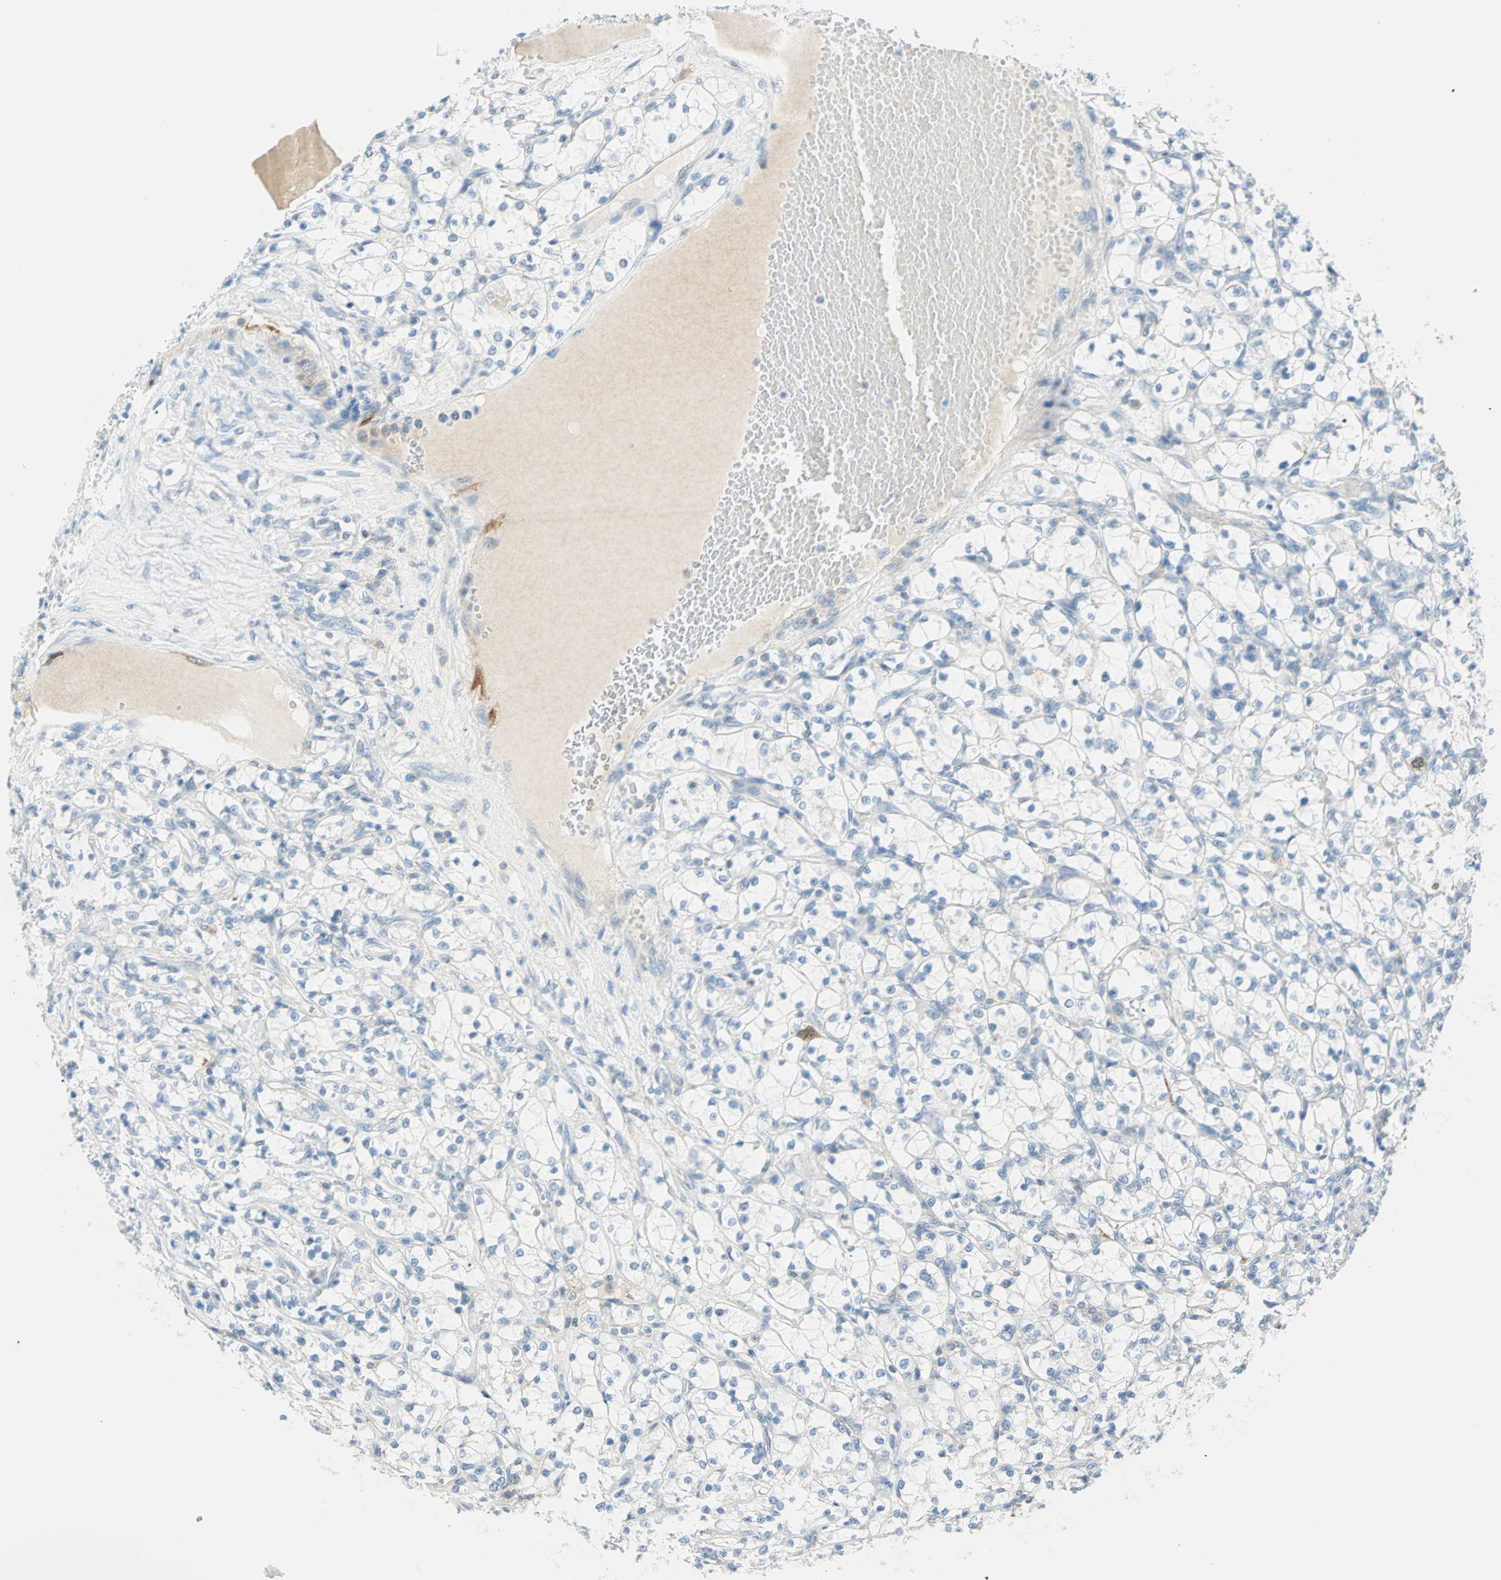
{"staining": {"intensity": "negative", "quantity": "none", "location": "none"}, "tissue": "renal cancer", "cell_type": "Tumor cells", "image_type": "cancer", "snomed": [{"axis": "morphology", "description": "Adenocarcinoma, NOS"}, {"axis": "topography", "description": "Kidney"}], "caption": "Immunohistochemical staining of renal cancer displays no significant expression in tumor cells.", "gene": "PTTG1", "patient": {"sex": "female", "age": 69}}